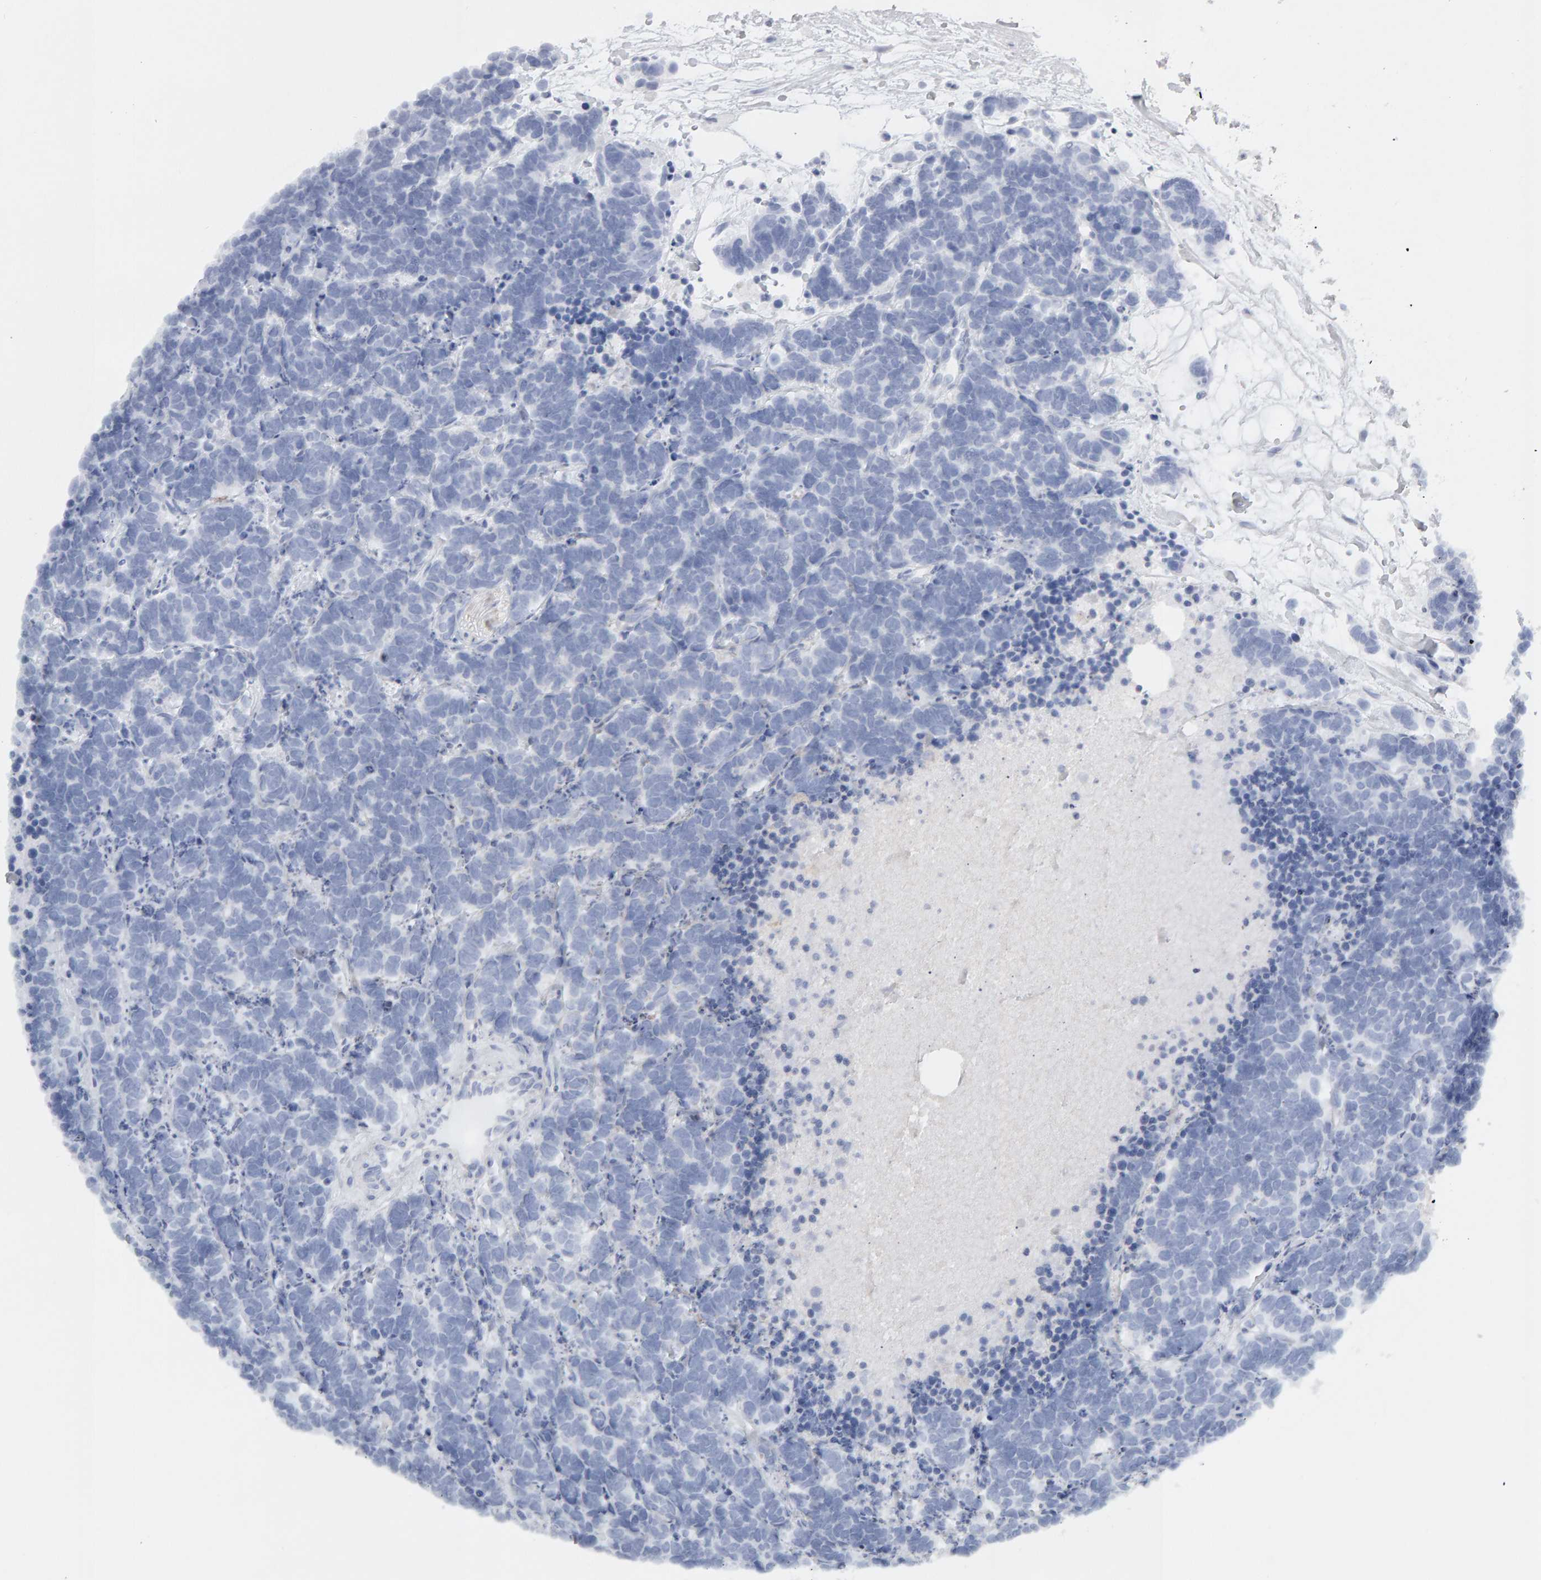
{"staining": {"intensity": "negative", "quantity": "none", "location": "none"}, "tissue": "carcinoid", "cell_type": "Tumor cells", "image_type": "cancer", "snomed": [{"axis": "morphology", "description": "Carcinoma, NOS"}, {"axis": "morphology", "description": "Carcinoid, malignant, NOS"}, {"axis": "topography", "description": "Urinary bladder"}], "caption": "Immunohistochemical staining of human malignant carcinoid demonstrates no significant positivity in tumor cells.", "gene": "ENGASE", "patient": {"sex": "male", "age": 57}}